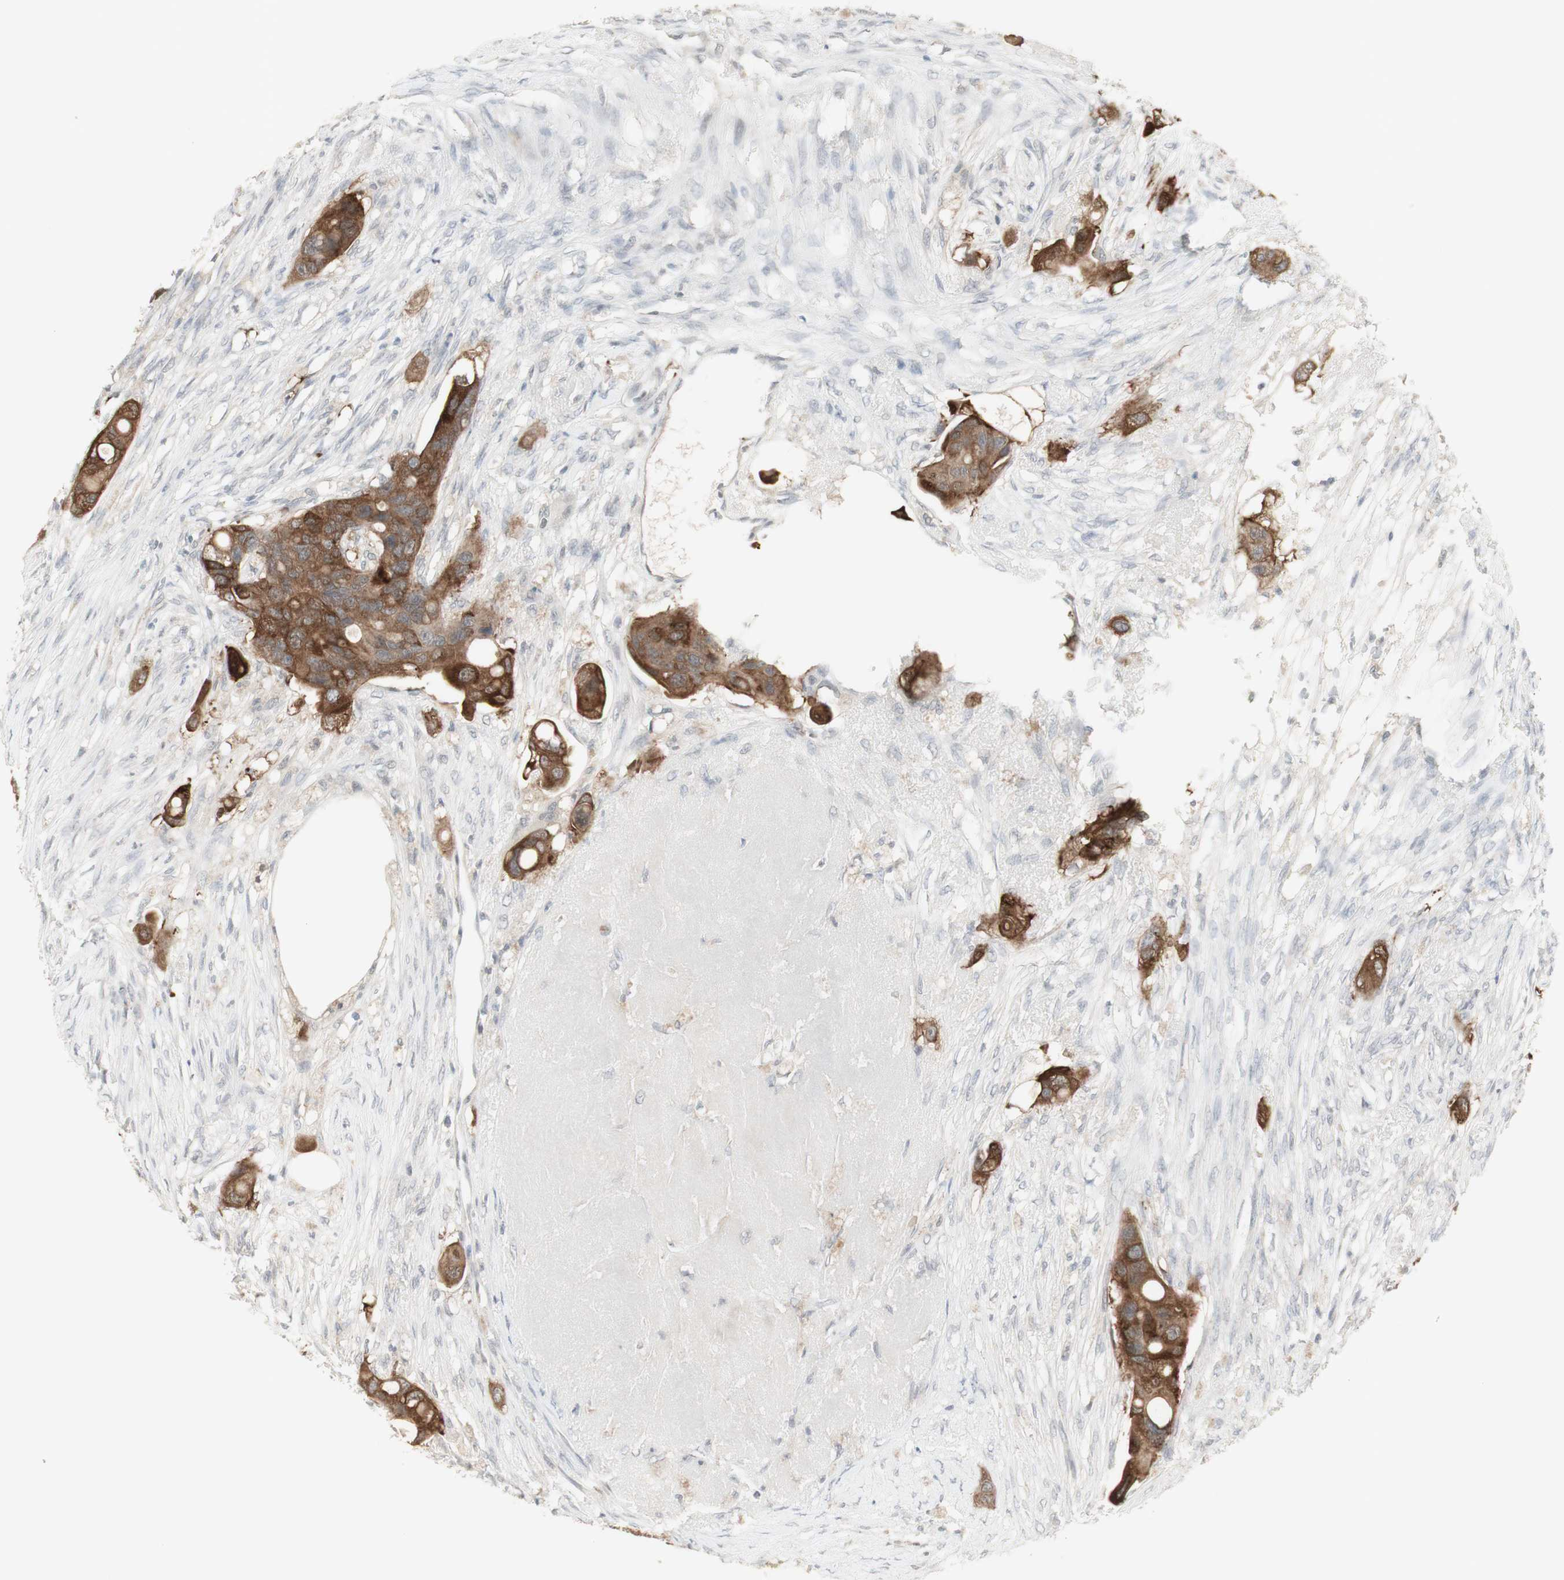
{"staining": {"intensity": "moderate", "quantity": ">75%", "location": "cytoplasmic/membranous"}, "tissue": "colorectal cancer", "cell_type": "Tumor cells", "image_type": "cancer", "snomed": [{"axis": "morphology", "description": "Adenocarcinoma, NOS"}, {"axis": "topography", "description": "Colon"}], "caption": "Immunohistochemistry (IHC) (DAB (3,3'-diaminobenzidine)) staining of adenocarcinoma (colorectal) shows moderate cytoplasmic/membranous protein positivity in about >75% of tumor cells.", "gene": "C1orf116", "patient": {"sex": "female", "age": 57}}